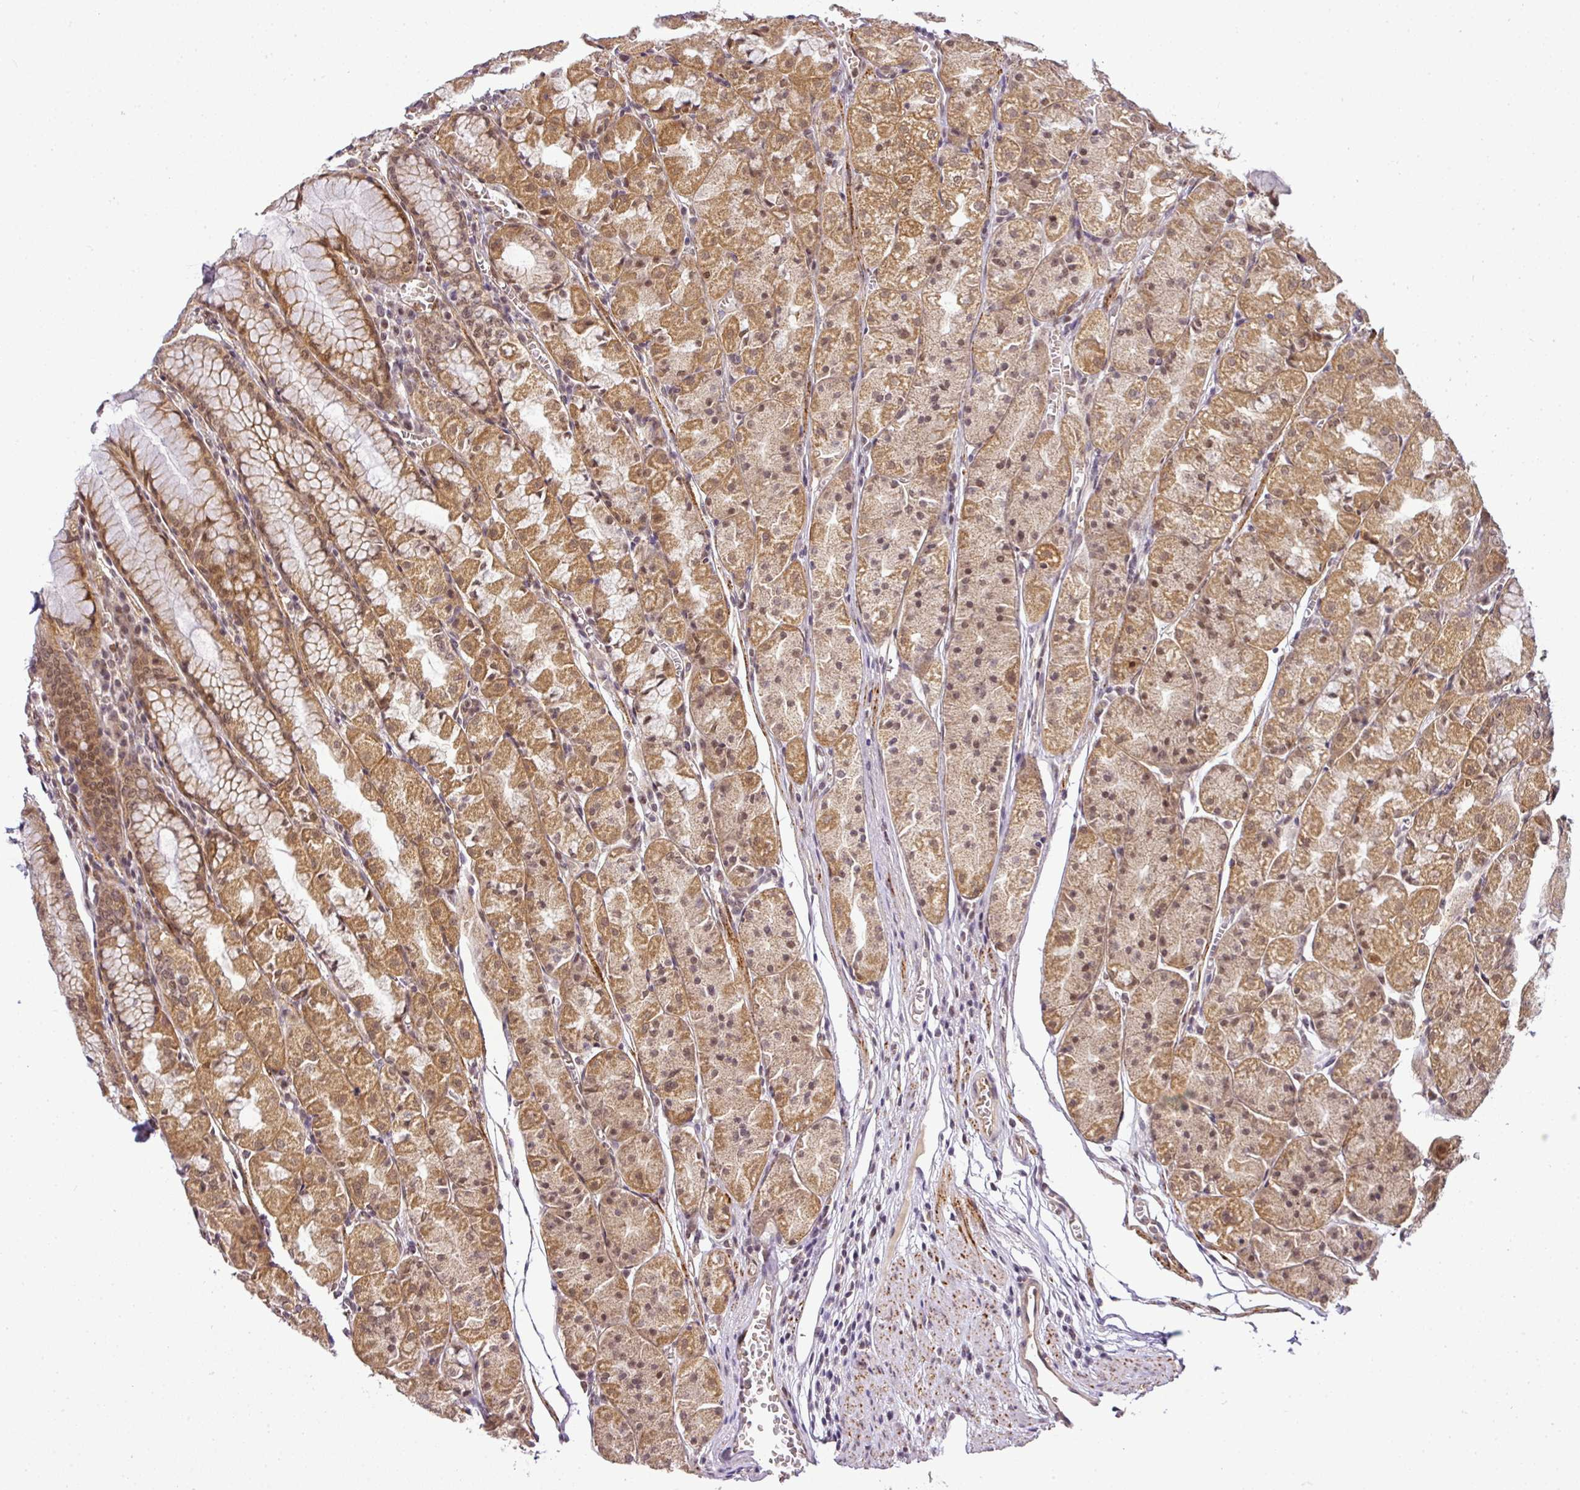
{"staining": {"intensity": "moderate", "quantity": ">75%", "location": "cytoplasmic/membranous,nuclear"}, "tissue": "stomach", "cell_type": "Glandular cells", "image_type": "normal", "snomed": [{"axis": "morphology", "description": "Normal tissue, NOS"}, {"axis": "topography", "description": "Stomach"}], "caption": "Normal stomach was stained to show a protein in brown. There is medium levels of moderate cytoplasmic/membranous,nuclear expression in approximately >75% of glandular cells.", "gene": "C1orf226", "patient": {"sex": "male", "age": 55}}